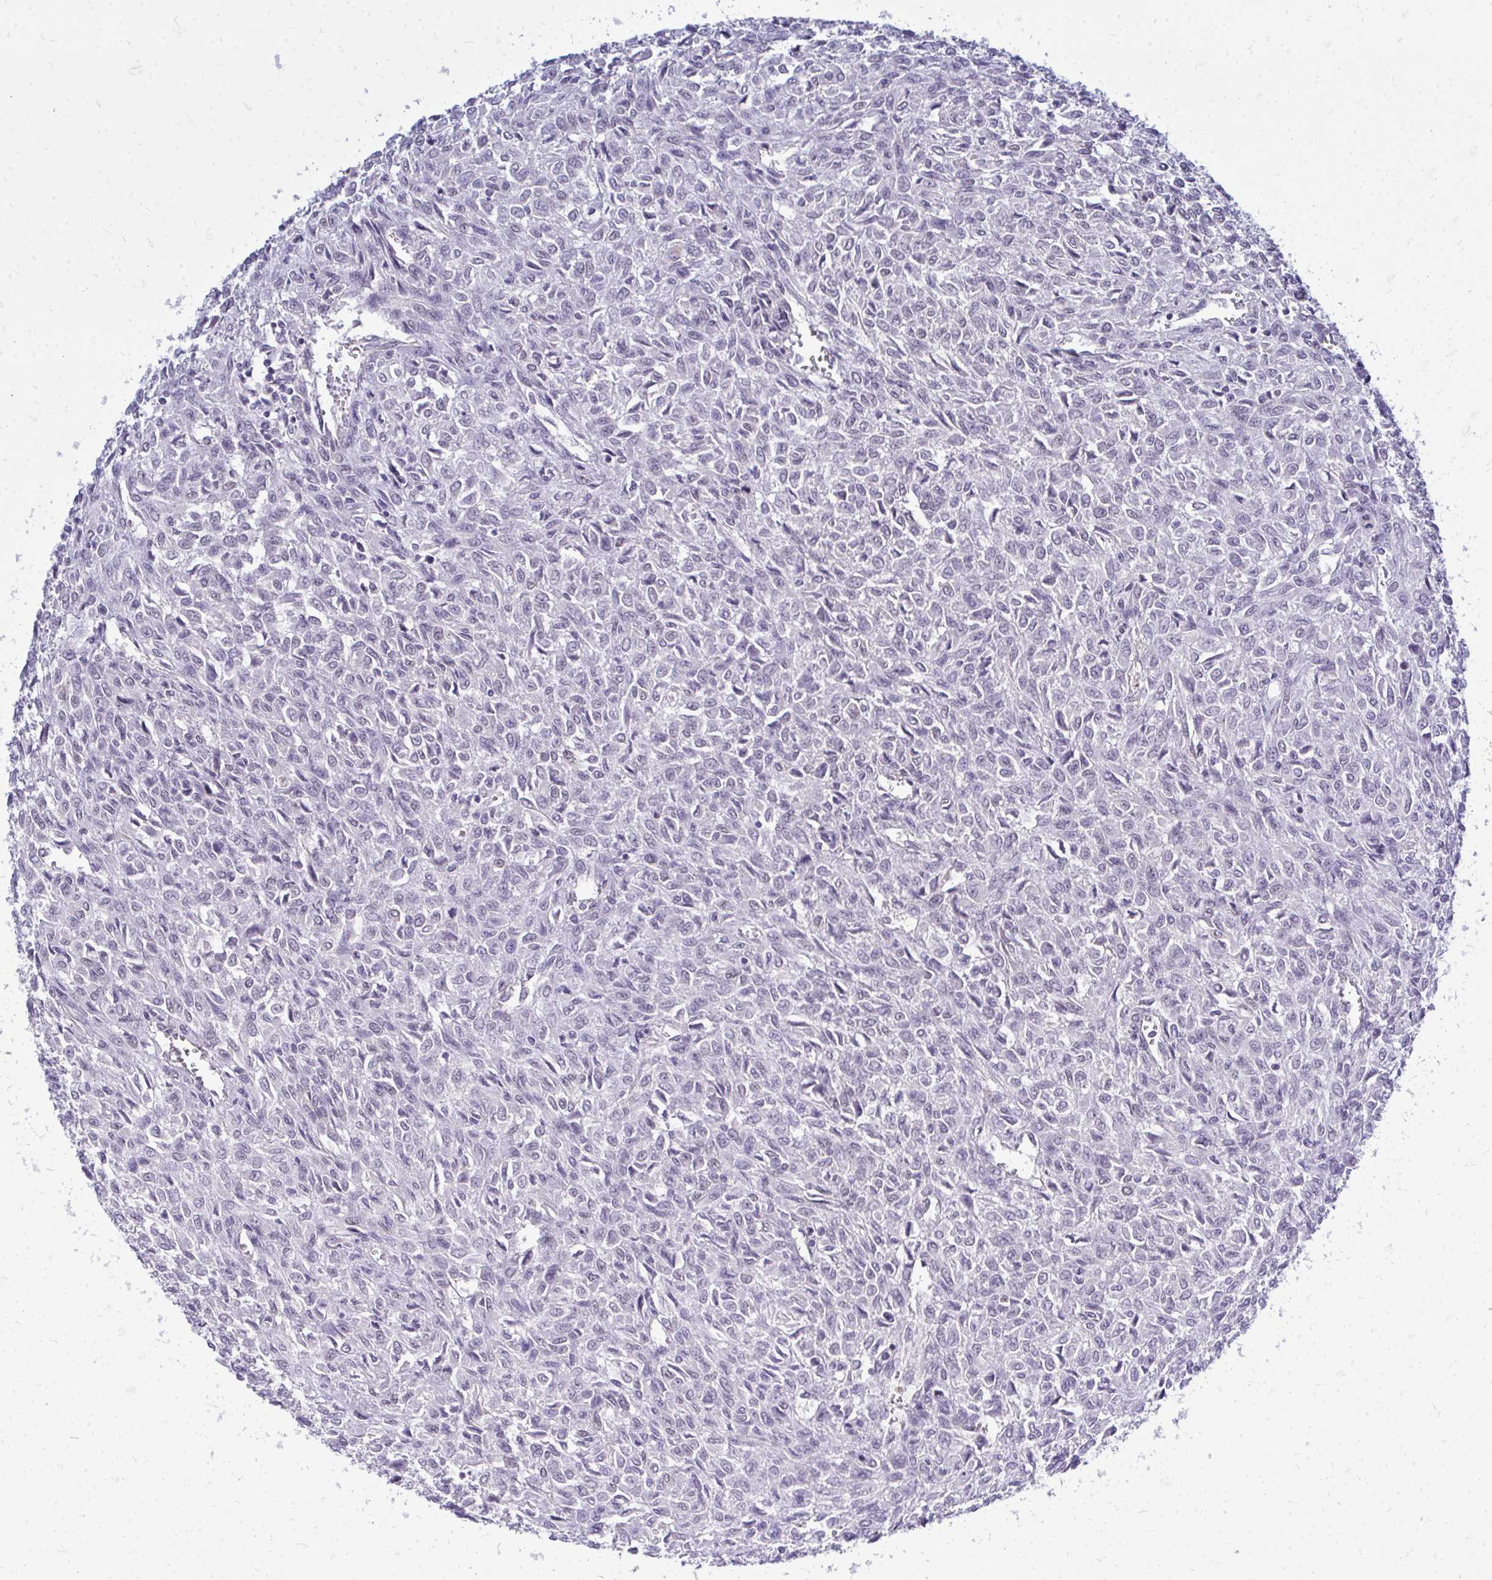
{"staining": {"intensity": "negative", "quantity": "none", "location": "none"}, "tissue": "renal cancer", "cell_type": "Tumor cells", "image_type": "cancer", "snomed": [{"axis": "morphology", "description": "Adenocarcinoma, NOS"}, {"axis": "topography", "description": "Kidney"}], "caption": "This photomicrograph is of adenocarcinoma (renal) stained with immunohistochemistry to label a protein in brown with the nuclei are counter-stained blue. There is no expression in tumor cells.", "gene": "ACSL5", "patient": {"sex": "male", "age": 58}}